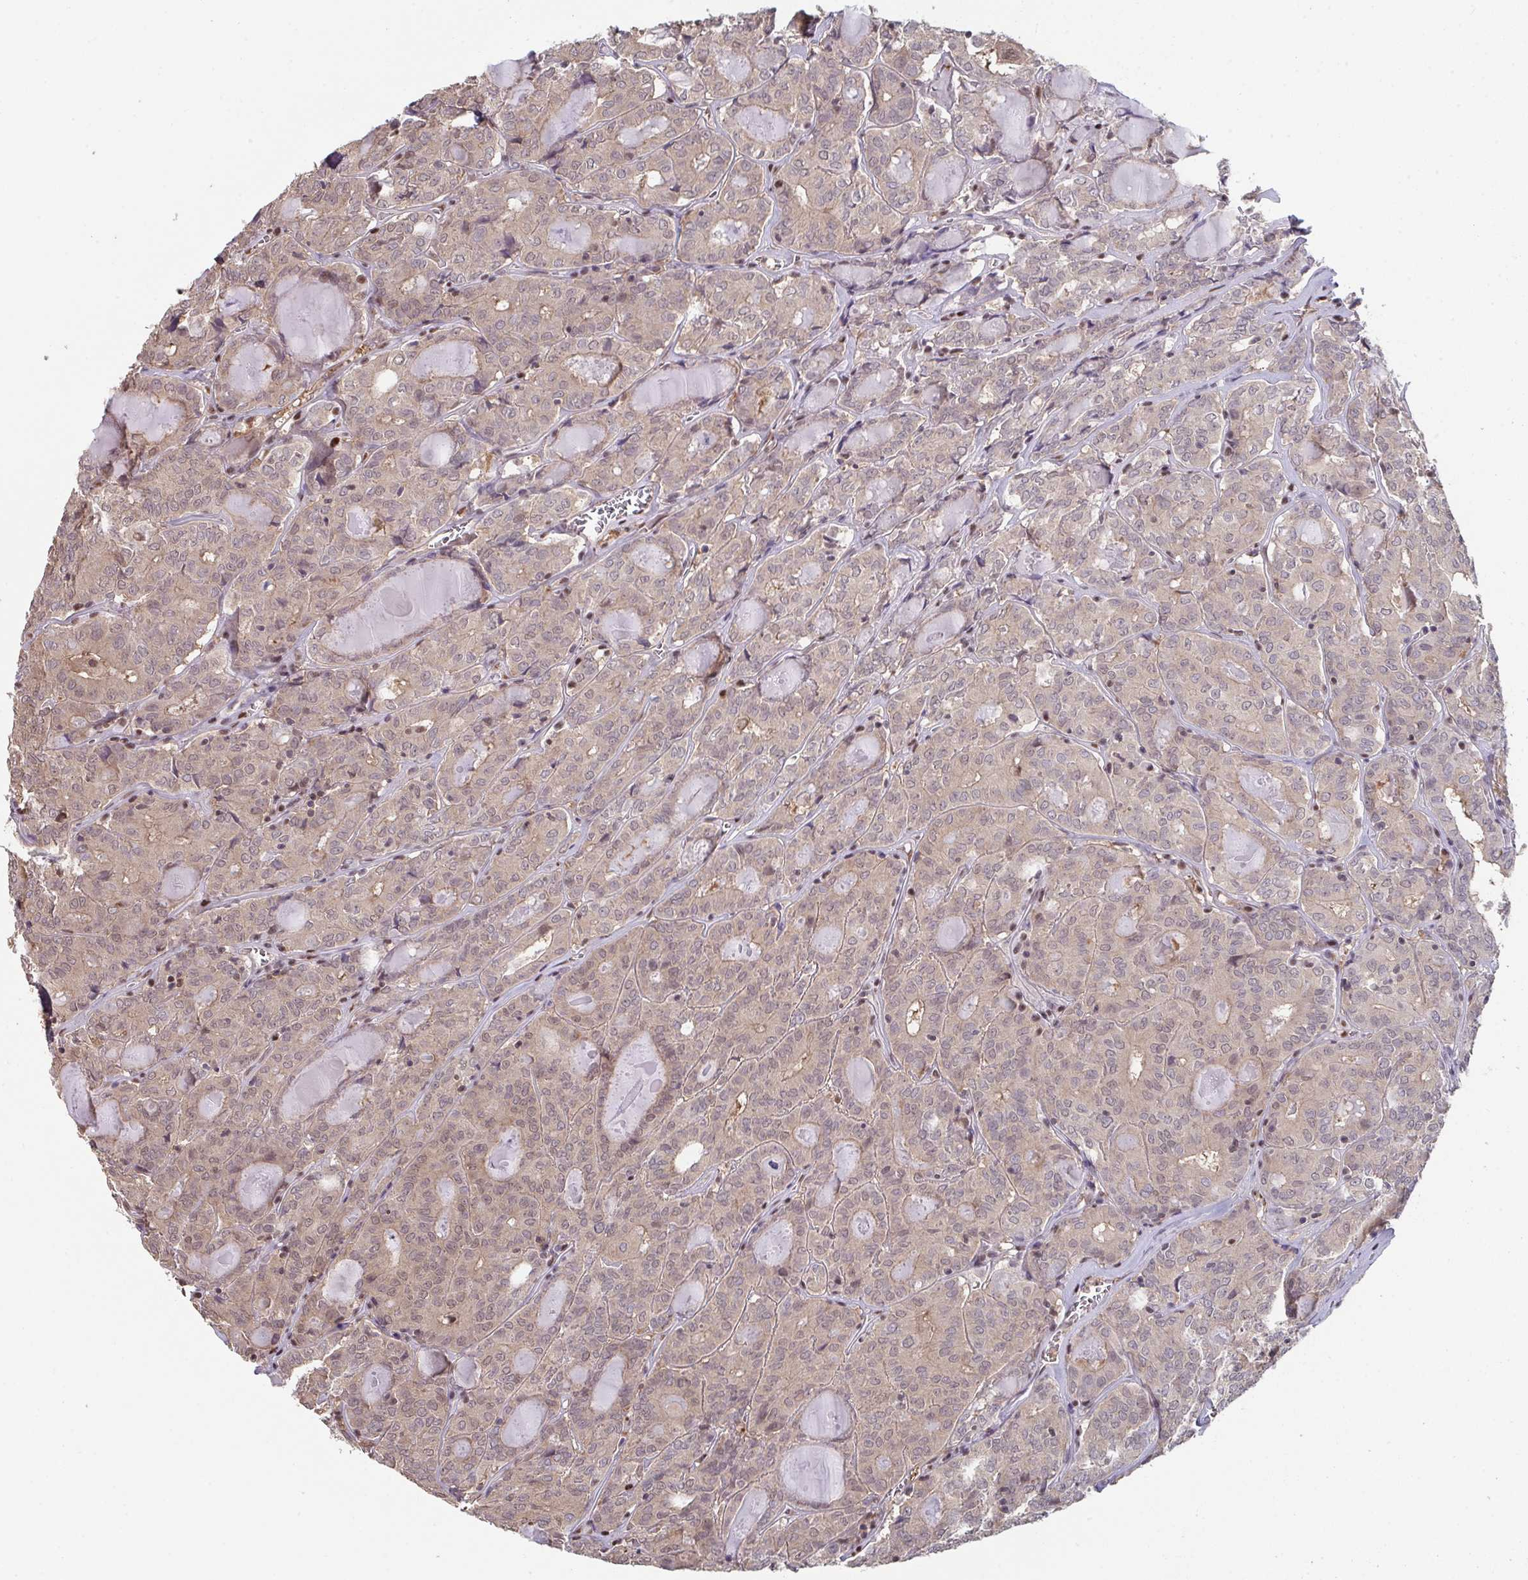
{"staining": {"intensity": "weak", "quantity": ">75%", "location": "cytoplasmic/membranous,nuclear"}, "tissue": "thyroid cancer", "cell_type": "Tumor cells", "image_type": "cancer", "snomed": [{"axis": "morphology", "description": "Papillary adenocarcinoma, NOS"}, {"axis": "topography", "description": "Thyroid gland"}], "caption": "A micrograph showing weak cytoplasmic/membranous and nuclear expression in approximately >75% of tumor cells in thyroid cancer, as visualized by brown immunohistochemical staining.", "gene": "ACD", "patient": {"sex": "female", "age": 72}}